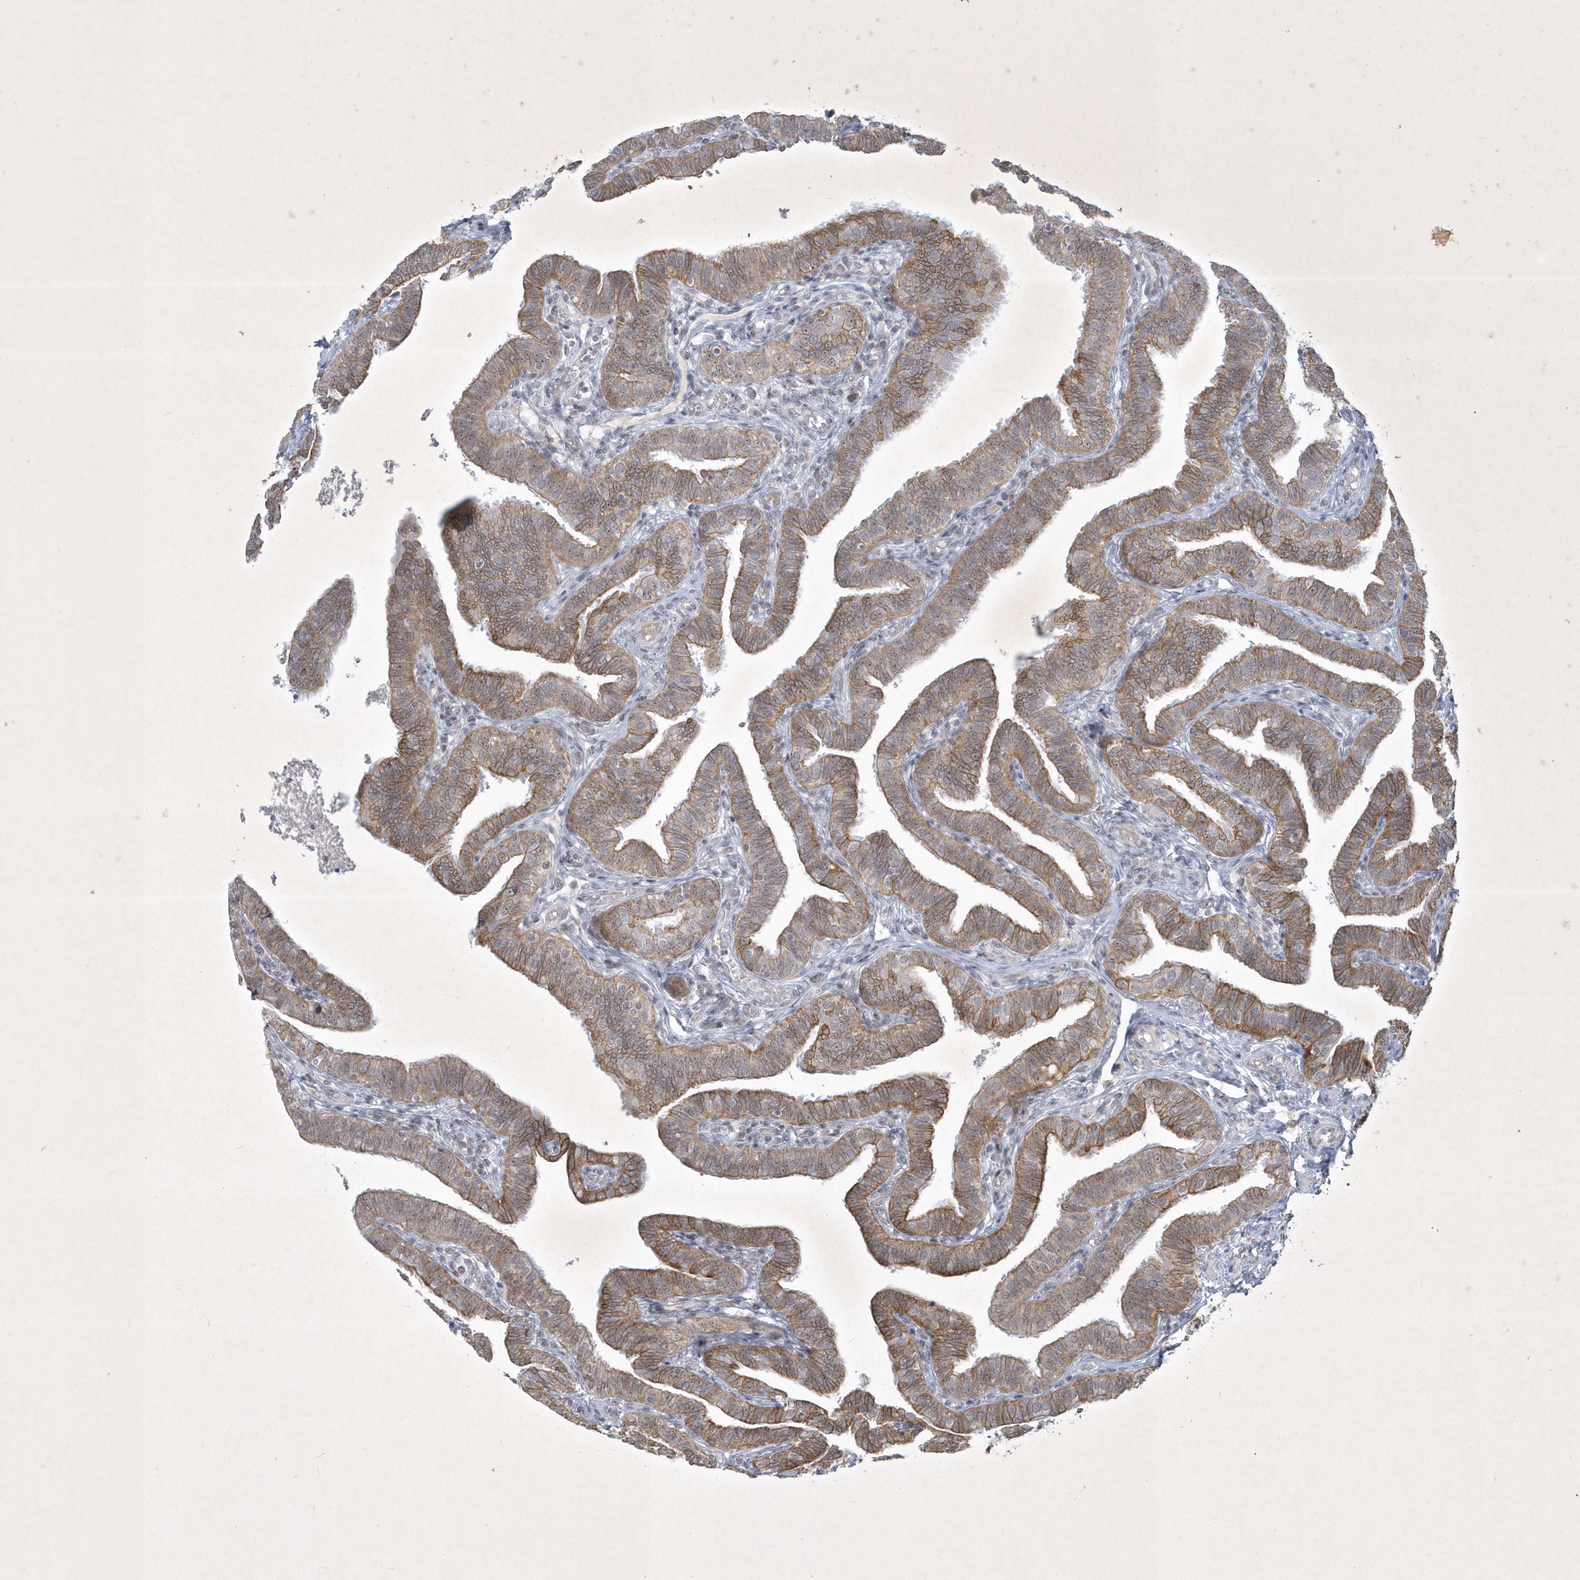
{"staining": {"intensity": "moderate", "quantity": "25%-75%", "location": "cytoplasmic/membranous,nuclear"}, "tissue": "fallopian tube", "cell_type": "Glandular cells", "image_type": "normal", "snomed": [{"axis": "morphology", "description": "Normal tissue, NOS"}, {"axis": "topography", "description": "Fallopian tube"}], "caption": "A photomicrograph of fallopian tube stained for a protein exhibits moderate cytoplasmic/membranous,nuclear brown staining in glandular cells. (DAB IHC with brightfield microscopy, high magnification).", "gene": "ZBTB9", "patient": {"sex": "female", "age": 39}}